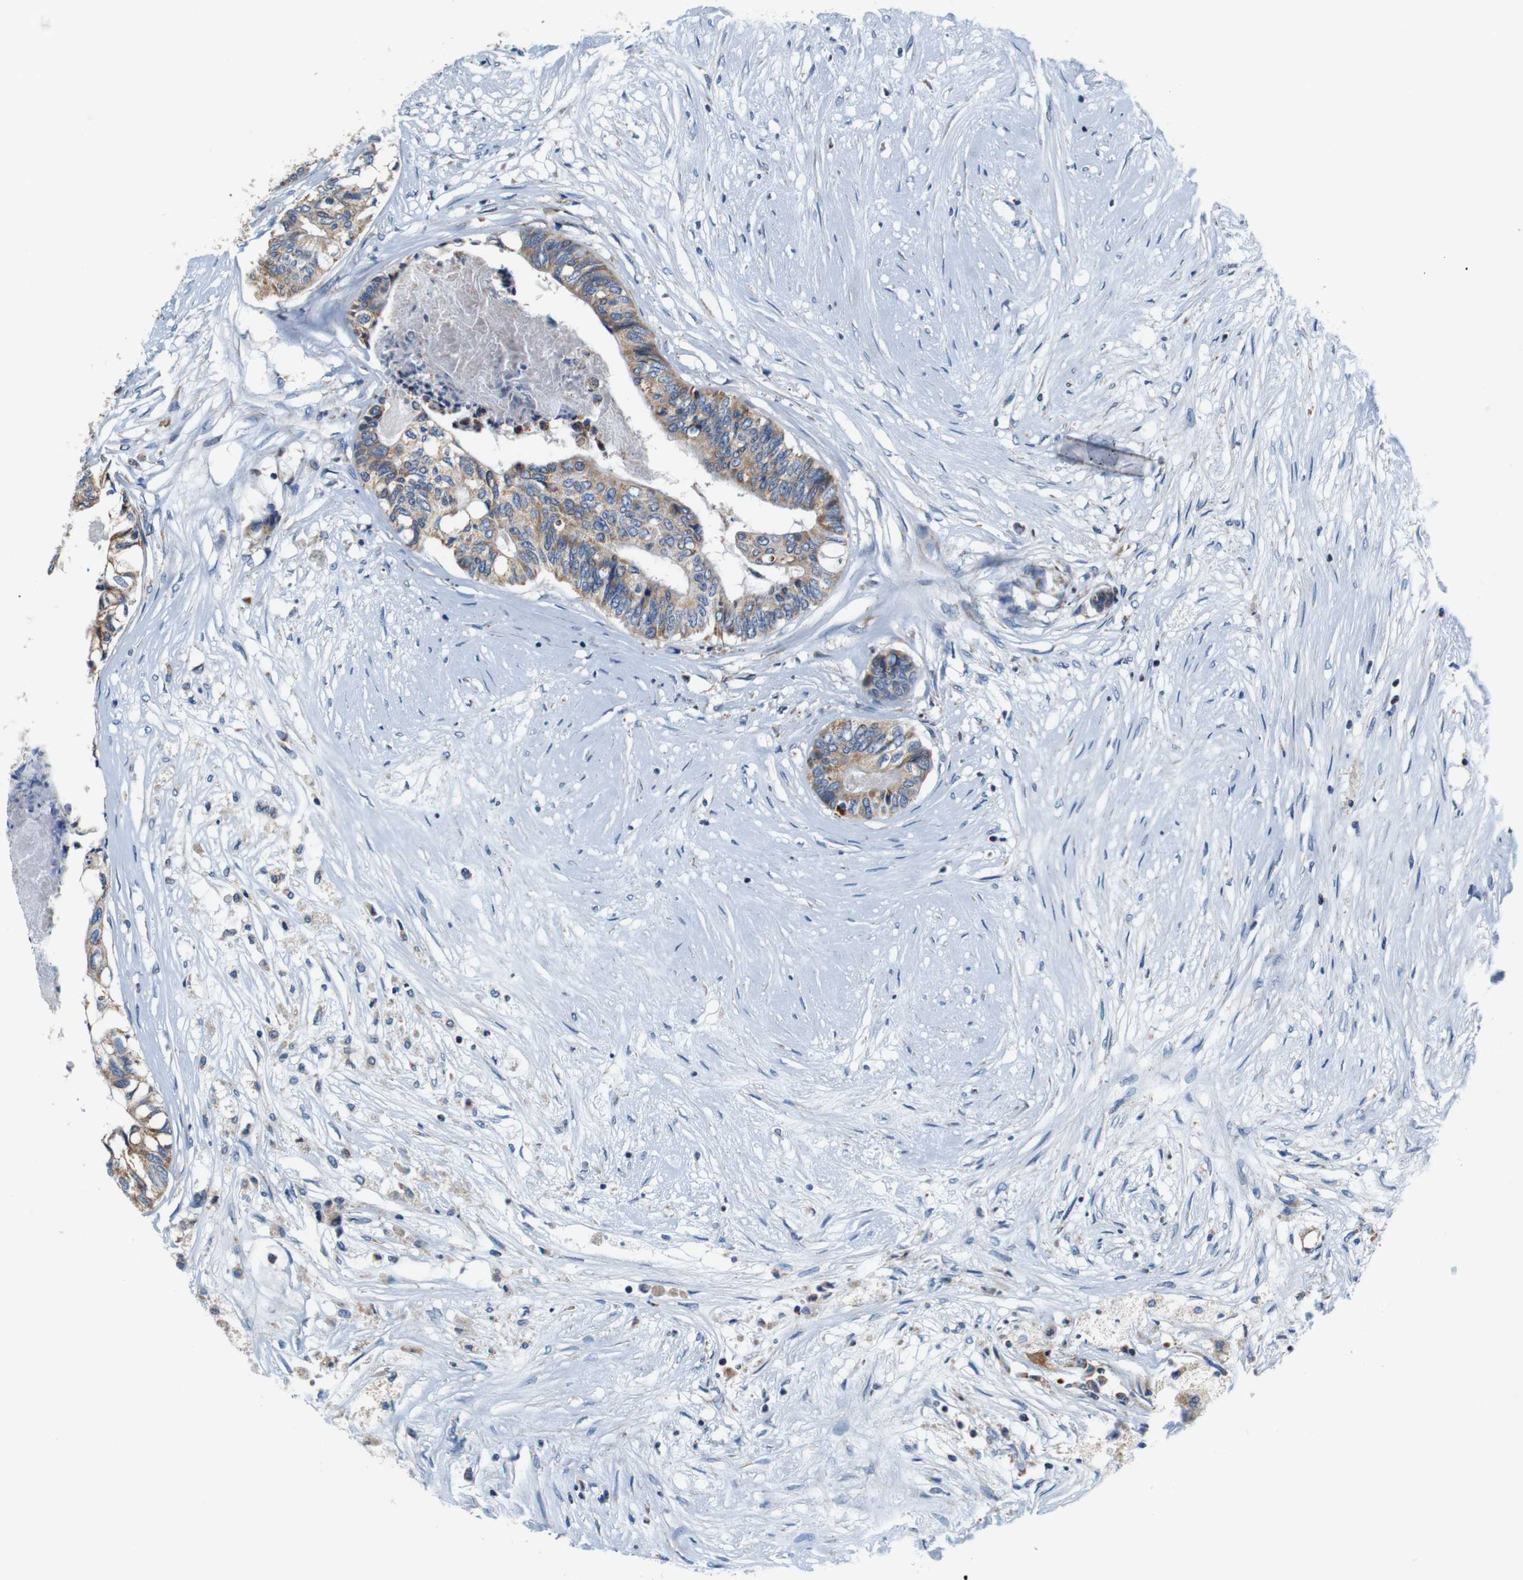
{"staining": {"intensity": "moderate", "quantity": ">75%", "location": "cytoplasmic/membranous"}, "tissue": "colorectal cancer", "cell_type": "Tumor cells", "image_type": "cancer", "snomed": [{"axis": "morphology", "description": "Adenocarcinoma, NOS"}, {"axis": "topography", "description": "Rectum"}], "caption": "Immunohistochemical staining of adenocarcinoma (colorectal) demonstrates moderate cytoplasmic/membranous protein staining in approximately >75% of tumor cells.", "gene": "LRP4", "patient": {"sex": "male", "age": 63}}